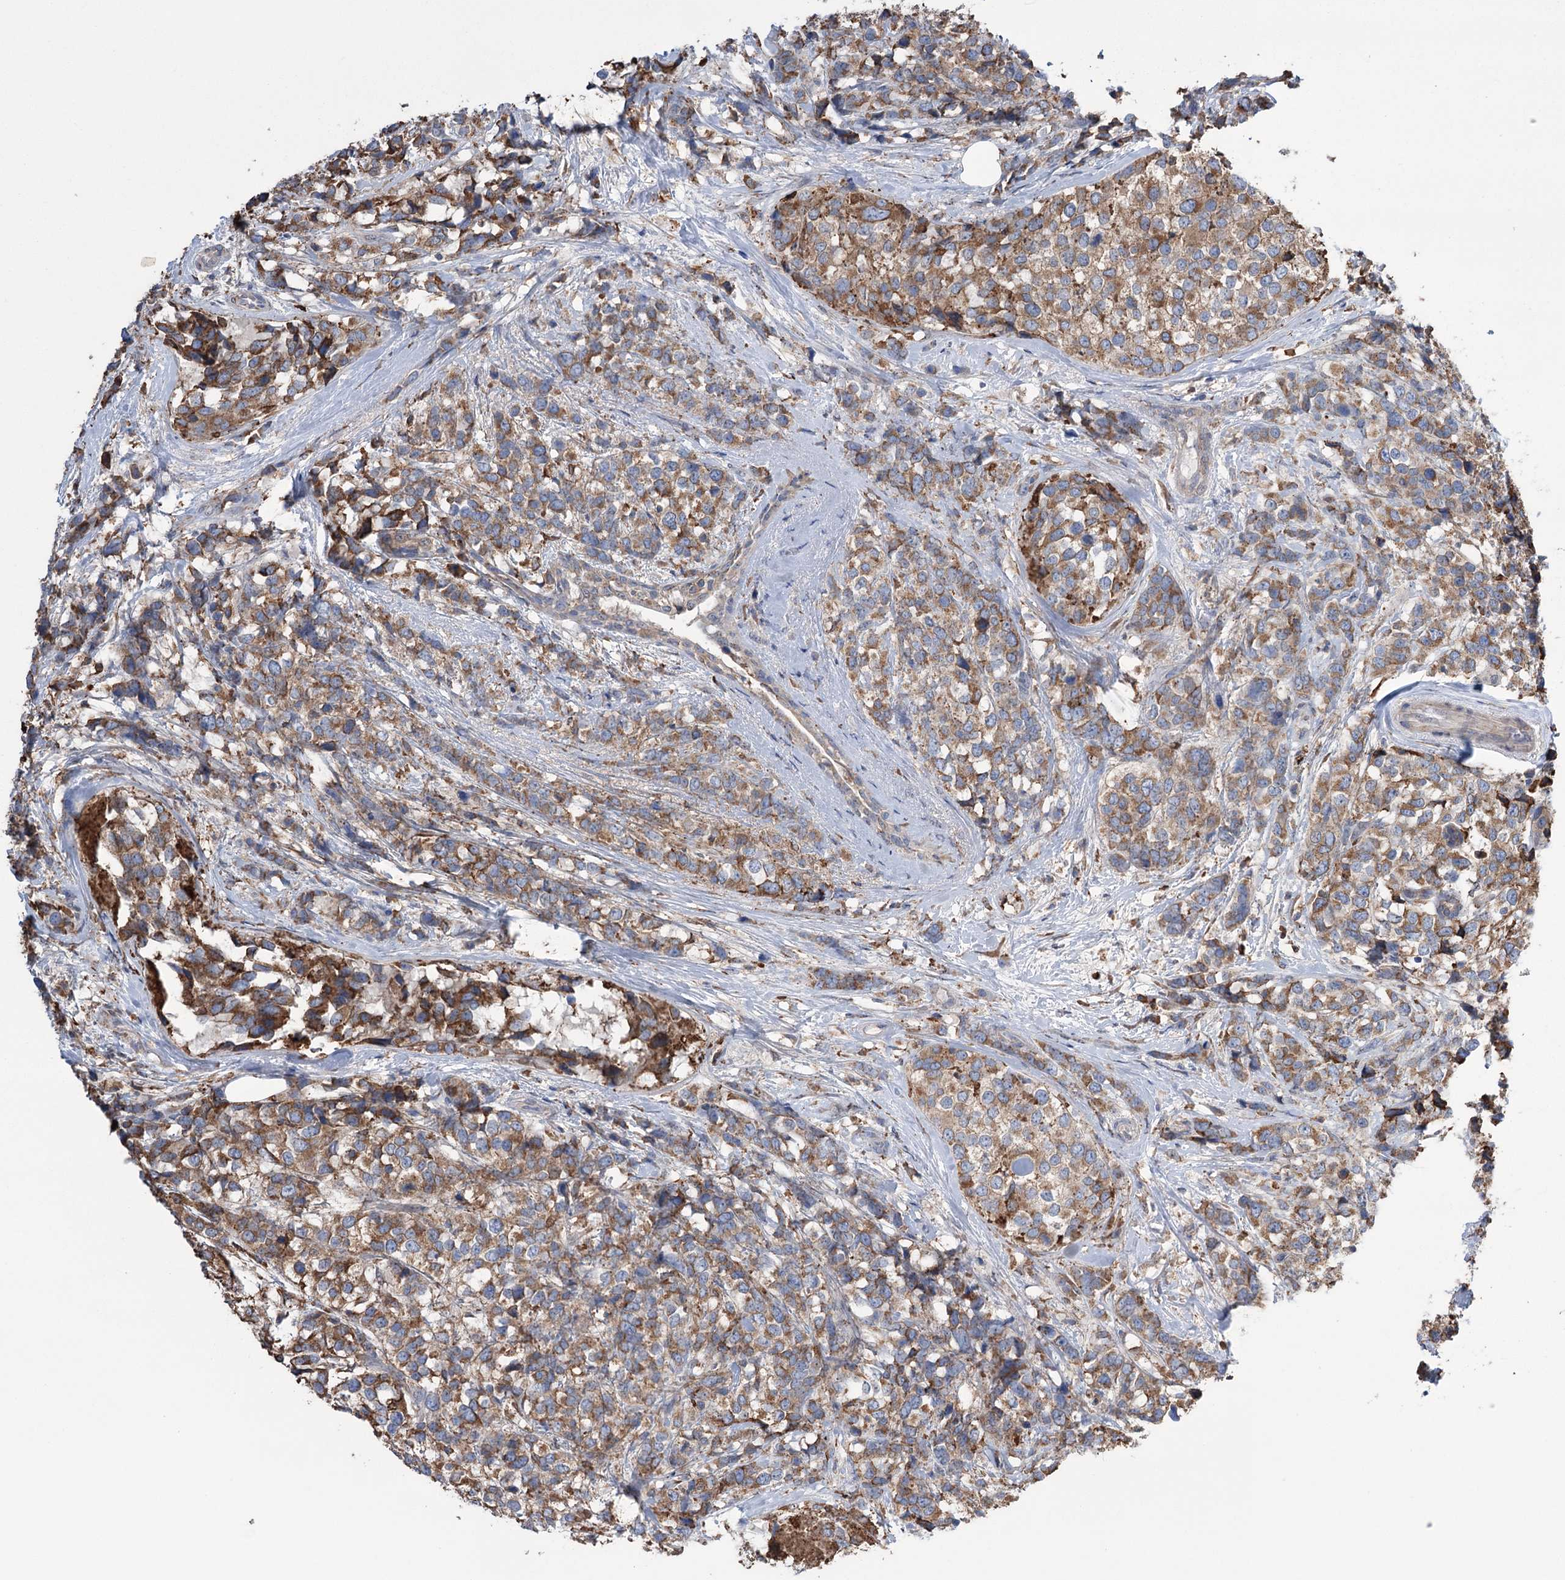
{"staining": {"intensity": "moderate", "quantity": ">75%", "location": "cytoplasmic/membranous"}, "tissue": "breast cancer", "cell_type": "Tumor cells", "image_type": "cancer", "snomed": [{"axis": "morphology", "description": "Lobular carcinoma"}, {"axis": "topography", "description": "Breast"}], "caption": "Lobular carcinoma (breast) stained for a protein (brown) reveals moderate cytoplasmic/membranous positive expression in about >75% of tumor cells.", "gene": "TRIM71", "patient": {"sex": "female", "age": 59}}